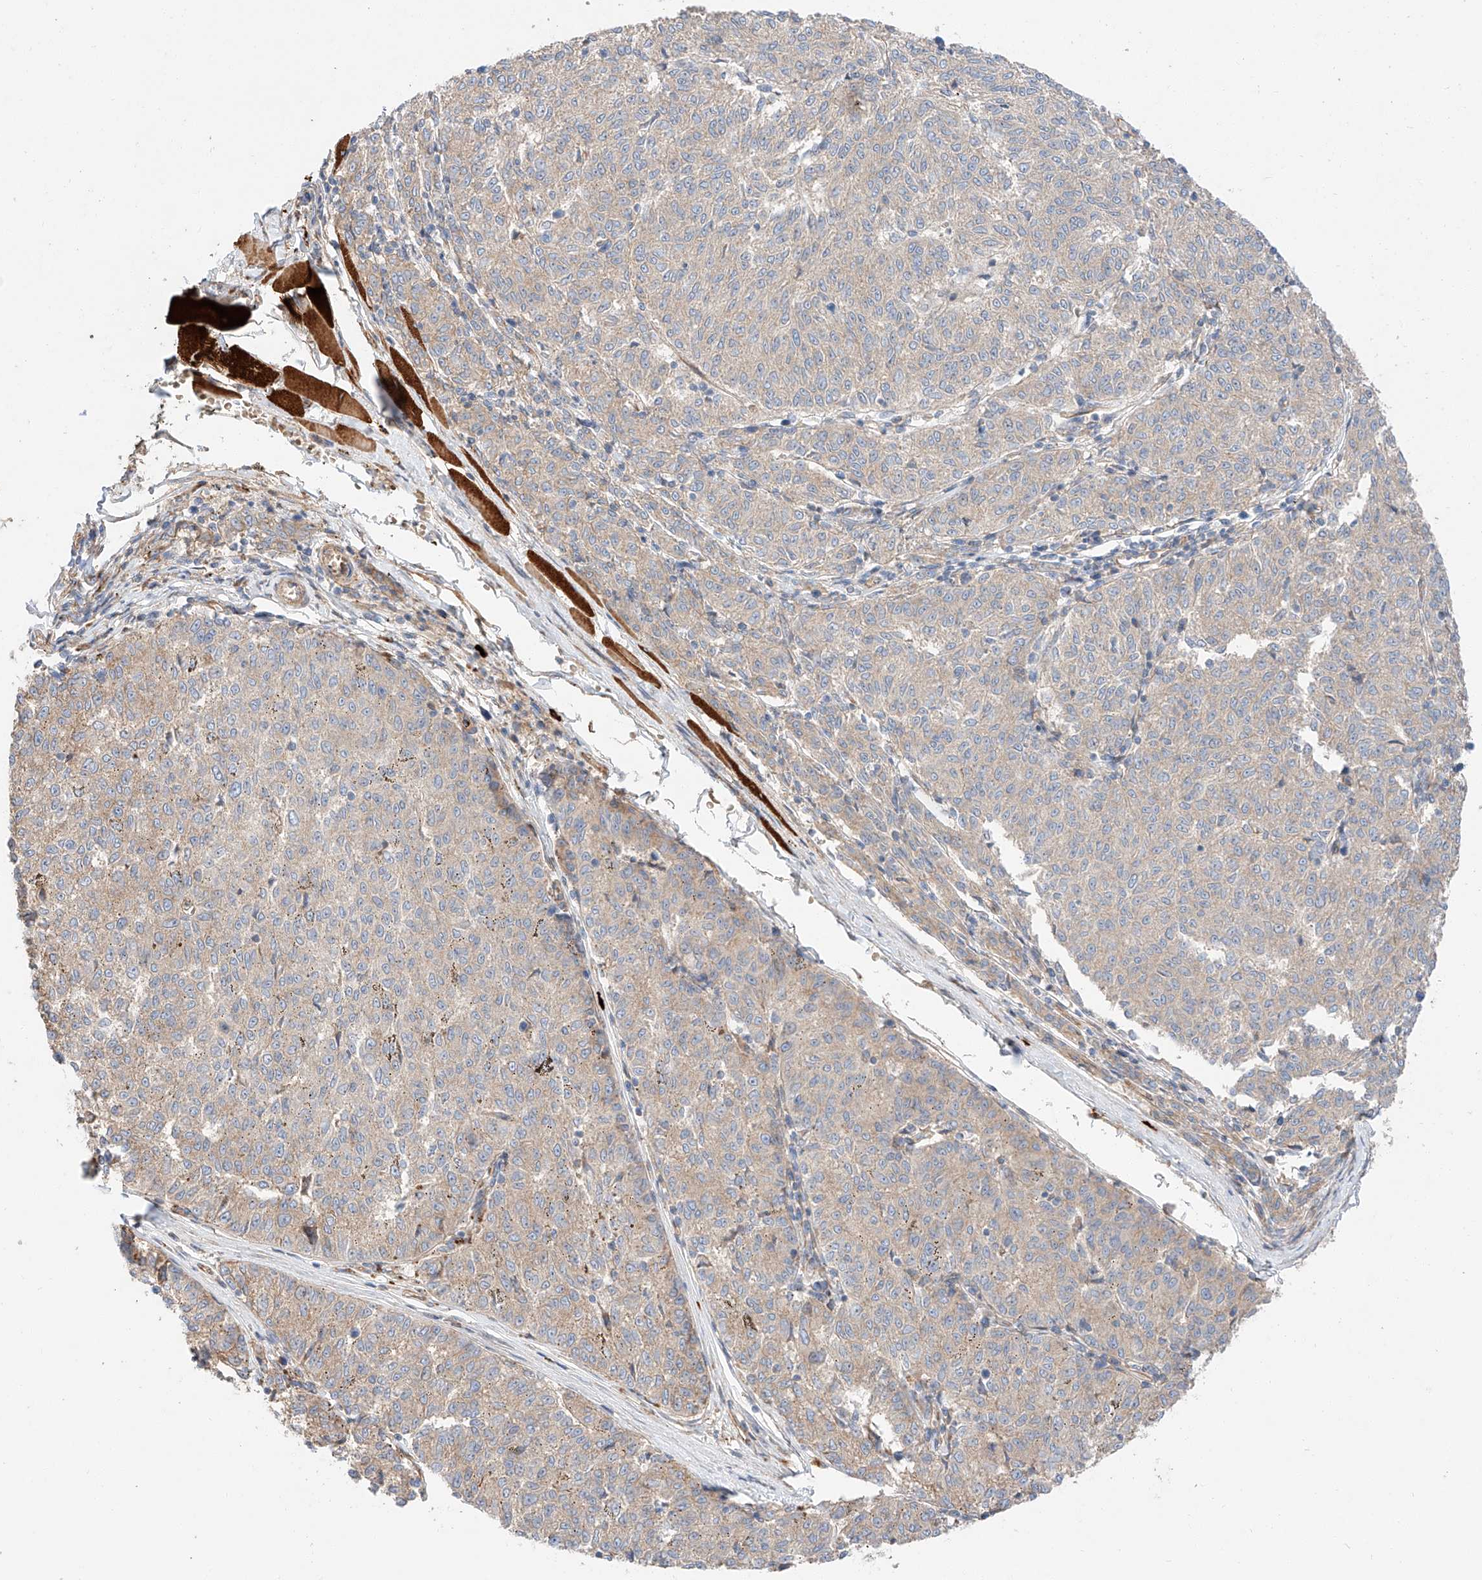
{"staining": {"intensity": "weak", "quantity": "<25%", "location": "cytoplasmic/membranous"}, "tissue": "melanoma", "cell_type": "Tumor cells", "image_type": "cancer", "snomed": [{"axis": "morphology", "description": "Malignant melanoma, NOS"}, {"axis": "topography", "description": "Skin"}], "caption": "Immunohistochemical staining of malignant melanoma shows no significant positivity in tumor cells.", "gene": "MINDY4", "patient": {"sex": "female", "age": 72}}